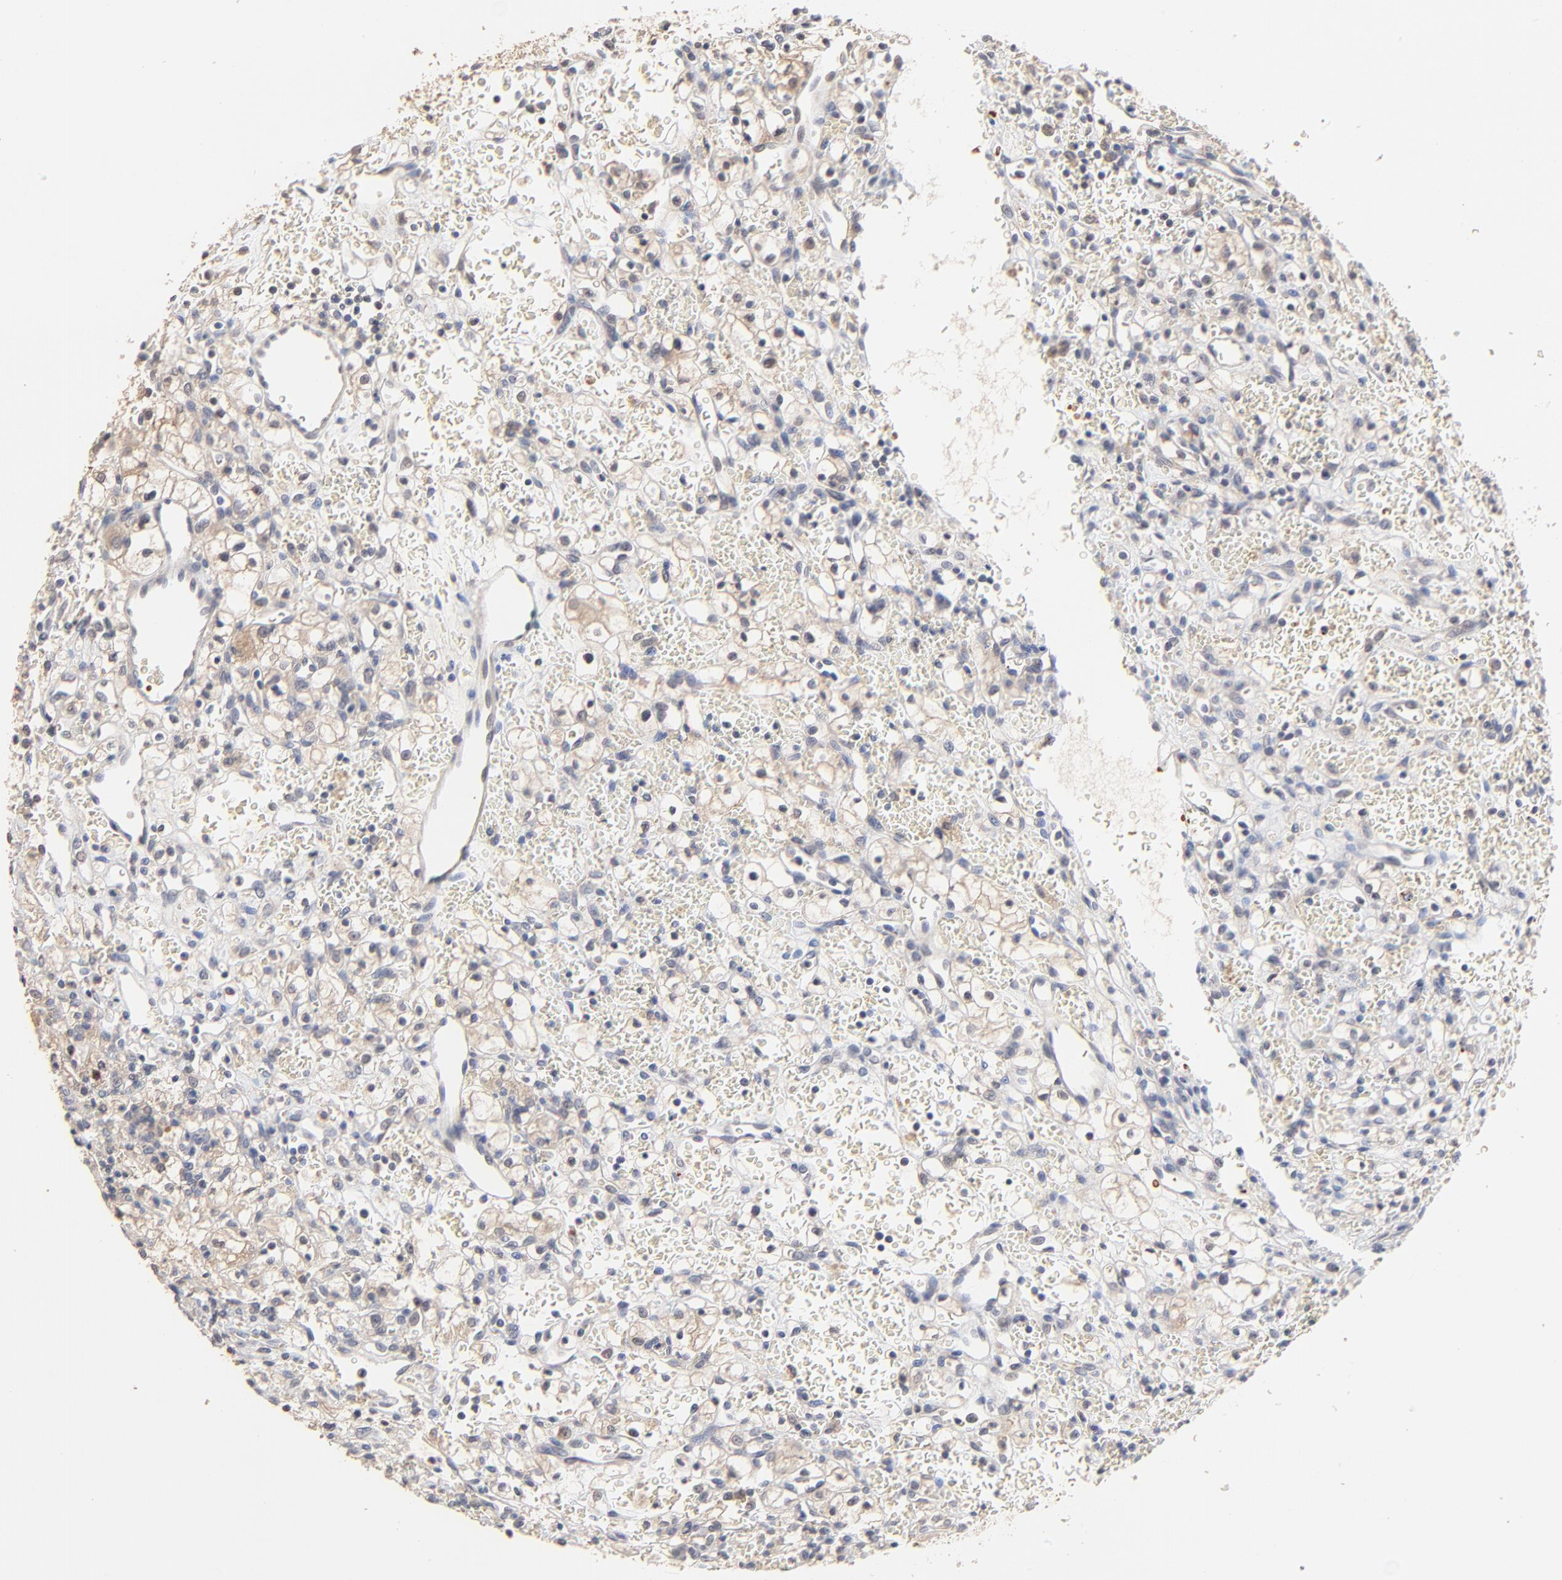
{"staining": {"intensity": "weak", "quantity": ">75%", "location": "cytoplasmic/membranous"}, "tissue": "renal cancer", "cell_type": "Tumor cells", "image_type": "cancer", "snomed": [{"axis": "morphology", "description": "Adenocarcinoma, NOS"}, {"axis": "topography", "description": "Kidney"}], "caption": "Renal cancer (adenocarcinoma) tissue shows weak cytoplasmic/membranous expression in about >75% of tumor cells, visualized by immunohistochemistry.", "gene": "FANCB", "patient": {"sex": "female", "age": 62}}